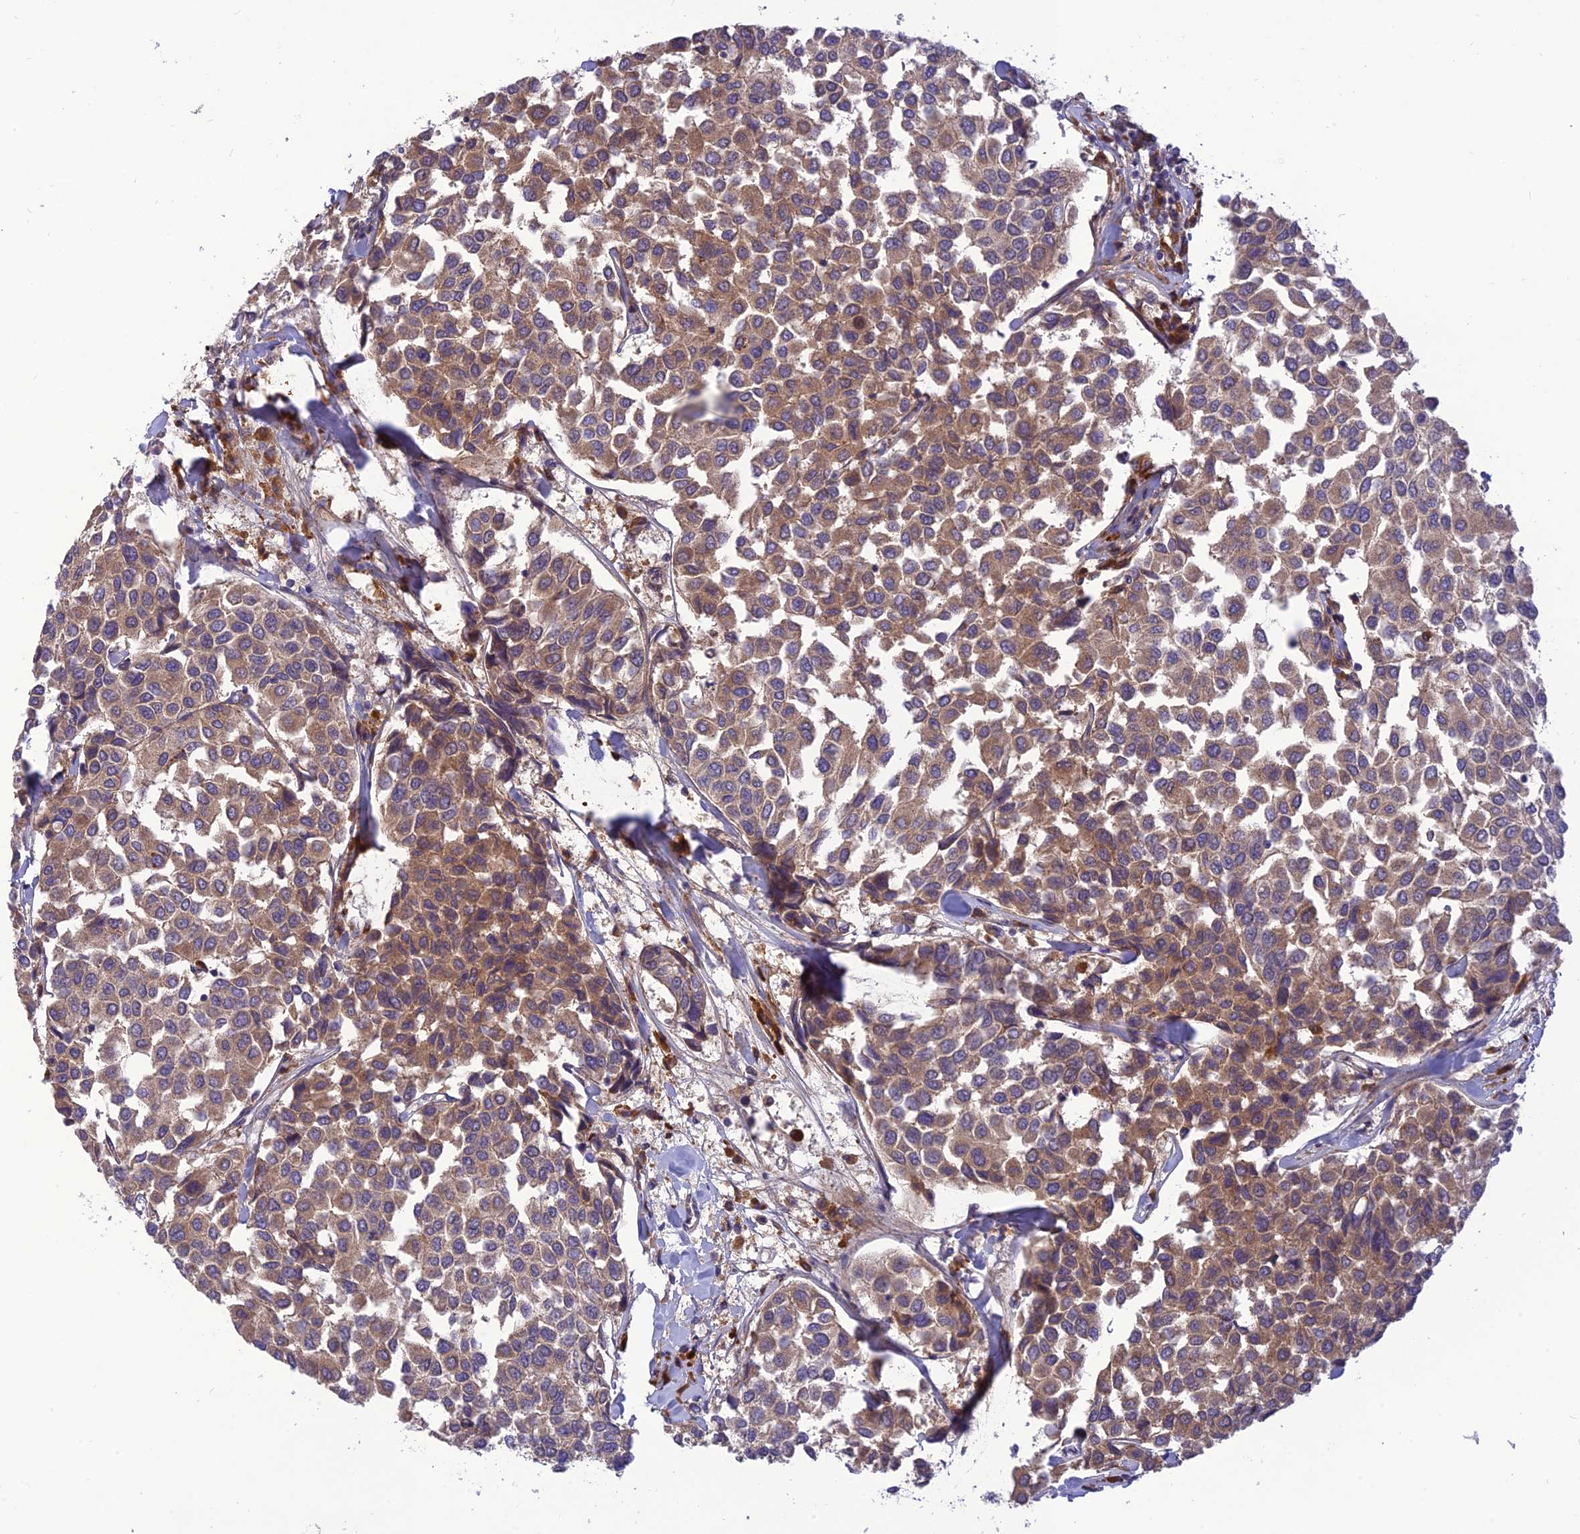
{"staining": {"intensity": "moderate", "quantity": "25%-75%", "location": "cytoplasmic/membranous"}, "tissue": "breast cancer", "cell_type": "Tumor cells", "image_type": "cancer", "snomed": [{"axis": "morphology", "description": "Duct carcinoma"}, {"axis": "topography", "description": "Breast"}], "caption": "Protein staining shows moderate cytoplasmic/membranous staining in approximately 25%-75% of tumor cells in breast cancer. The staining is performed using DAB brown chromogen to label protein expression. The nuclei are counter-stained blue using hematoxylin.", "gene": "UROS", "patient": {"sex": "female", "age": 55}}